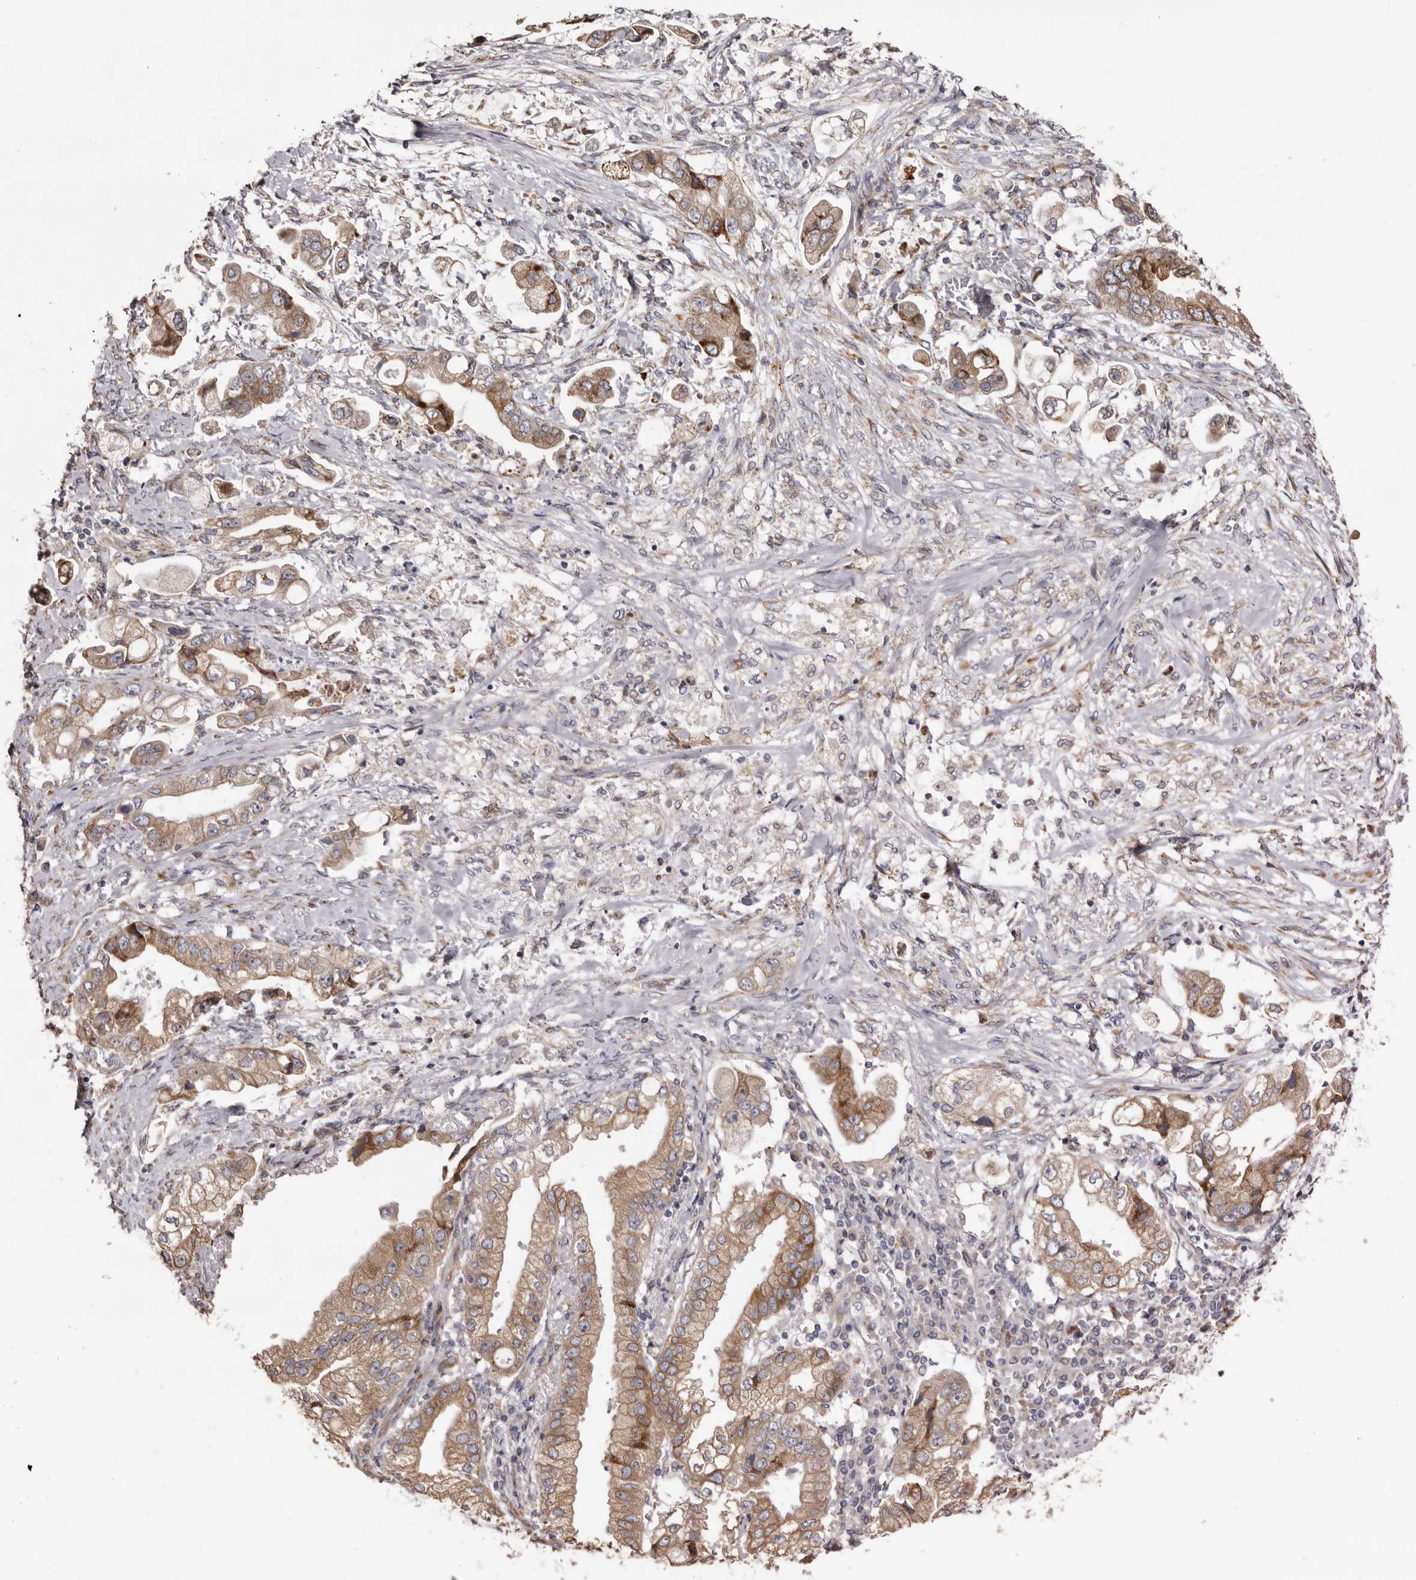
{"staining": {"intensity": "moderate", "quantity": ">75%", "location": "cytoplasmic/membranous"}, "tissue": "stomach cancer", "cell_type": "Tumor cells", "image_type": "cancer", "snomed": [{"axis": "morphology", "description": "Adenocarcinoma, NOS"}, {"axis": "topography", "description": "Stomach"}], "caption": "Moderate cytoplasmic/membranous expression for a protein is present in about >75% of tumor cells of stomach adenocarcinoma using immunohistochemistry.", "gene": "PIGX", "patient": {"sex": "male", "age": 62}}